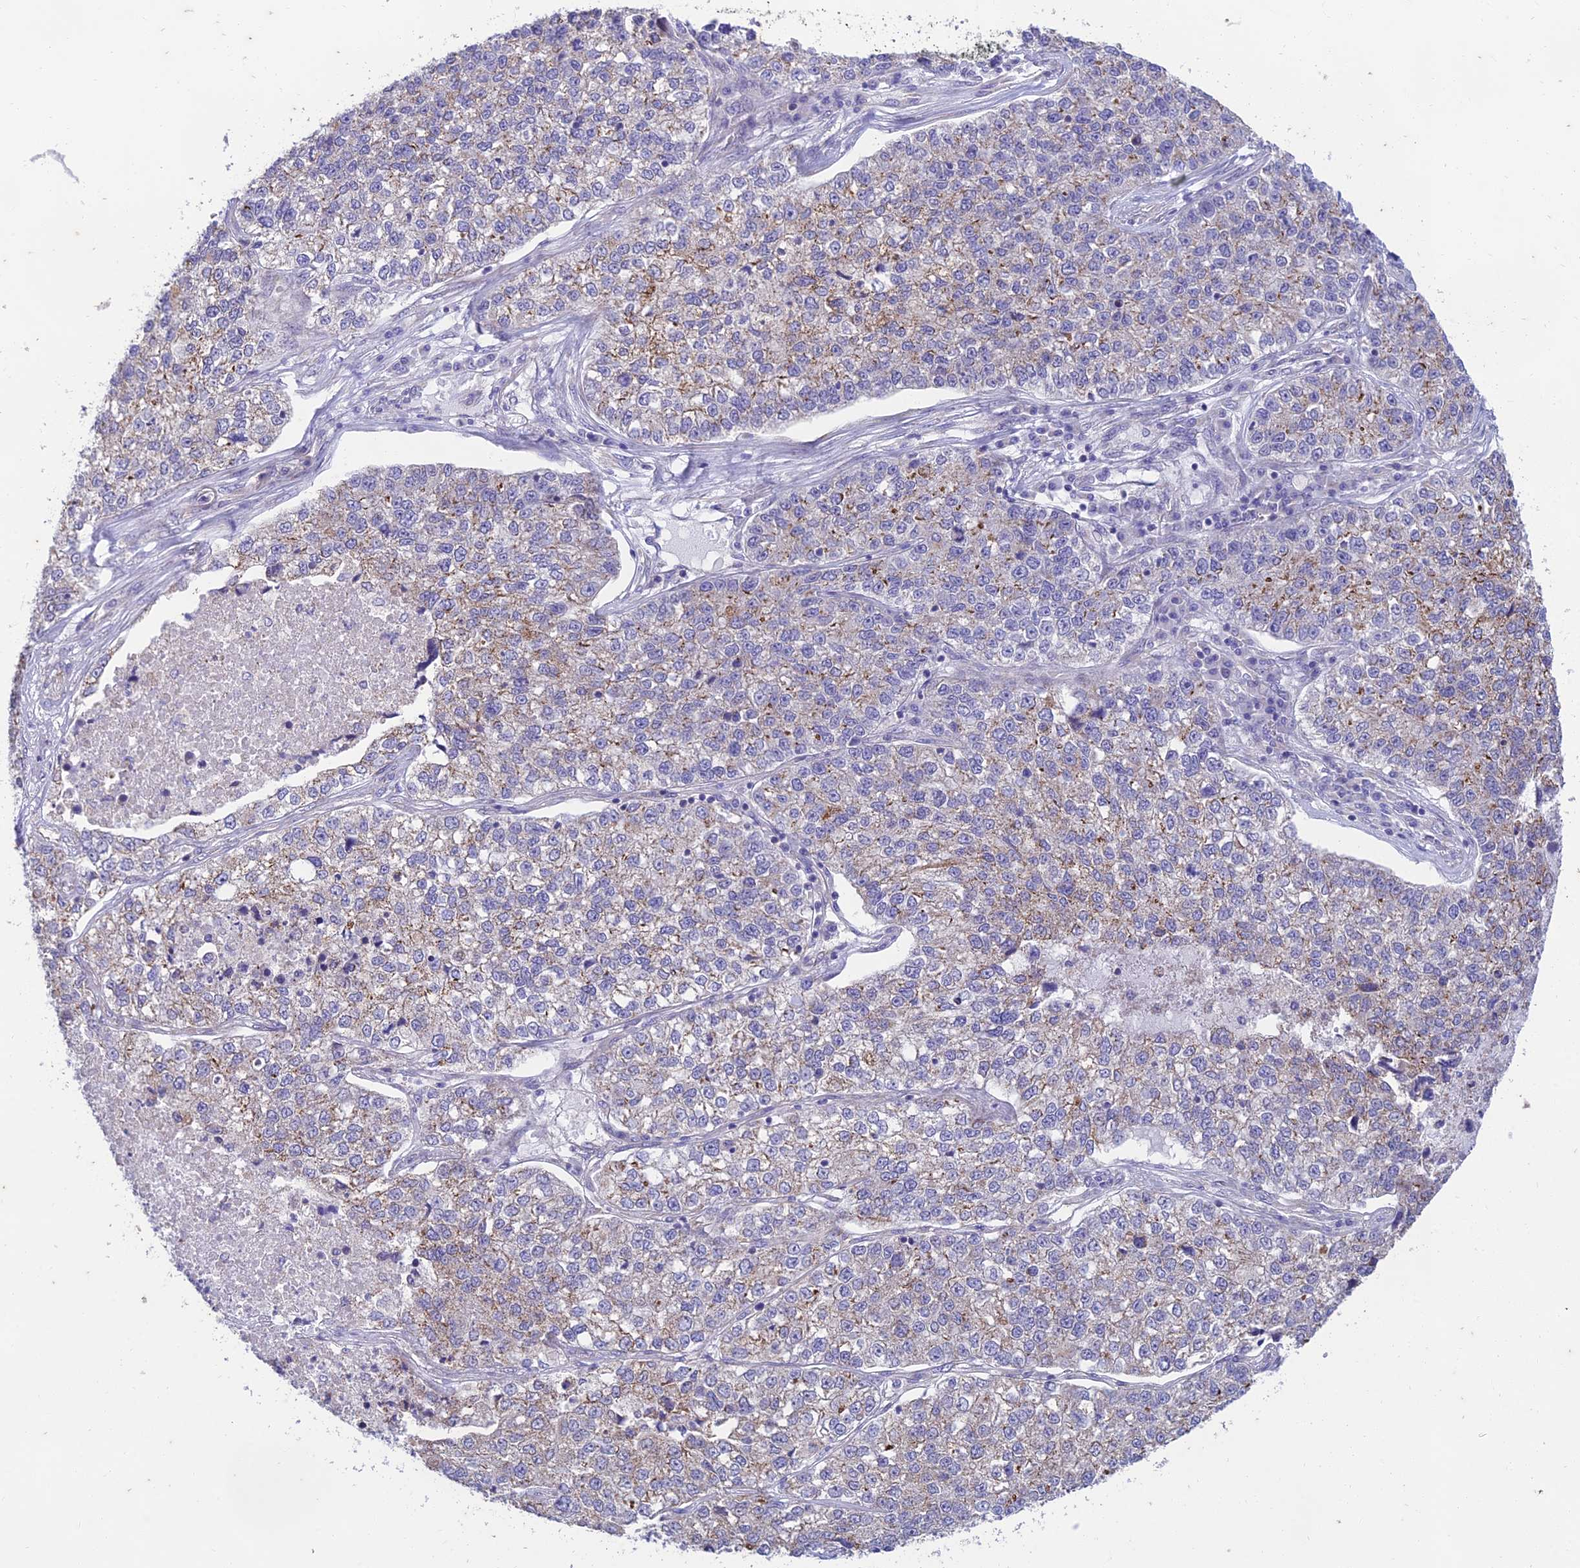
{"staining": {"intensity": "weak", "quantity": "<25%", "location": "cytoplasmic/membranous"}, "tissue": "lung cancer", "cell_type": "Tumor cells", "image_type": "cancer", "snomed": [{"axis": "morphology", "description": "Adenocarcinoma, NOS"}, {"axis": "topography", "description": "Lung"}], "caption": "The histopathology image displays no staining of tumor cells in lung cancer.", "gene": "PTCD2", "patient": {"sex": "male", "age": 49}}